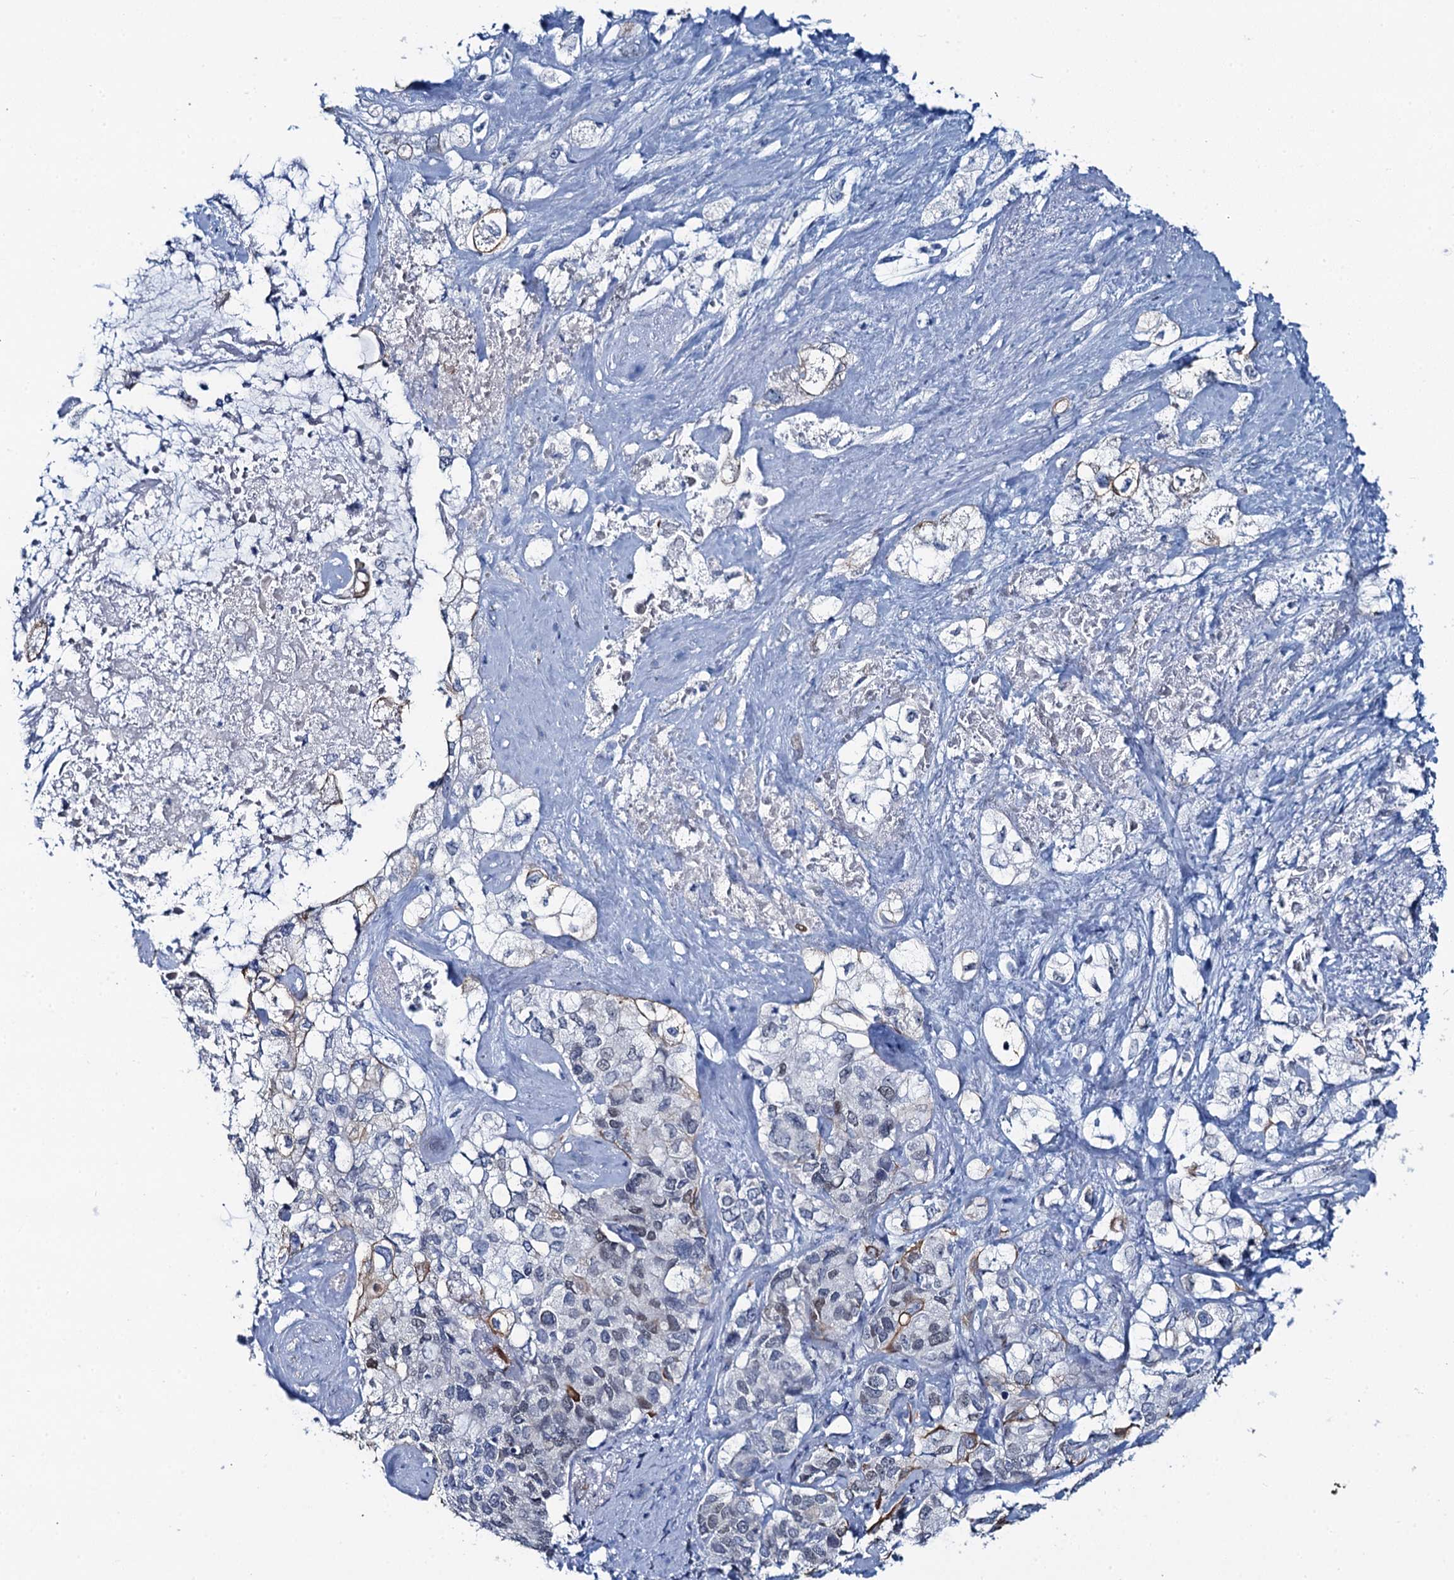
{"staining": {"intensity": "moderate", "quantity": "<25%", "location": "cytoplasmic/membranous,nuclear"}, "tissue": "pancreatic cancer", "cell_type": "Tumor cells", "image_type": "cancer", "snomed": [{"axis": "morphology", "description": "Adenocarcinoma, NOS"}, {"axis": "topography", "description": "Pancreas"}], "caption": "Immunohistochemical staining of human pancreatic cancer (adenocarcinoma) reveals low levels of moderate cytoplasmic/membranous and nuclear protein staining in about <25% of tumor cells.", "gene": "TOX3", "patient": {"sex": "female", "age": 56}}